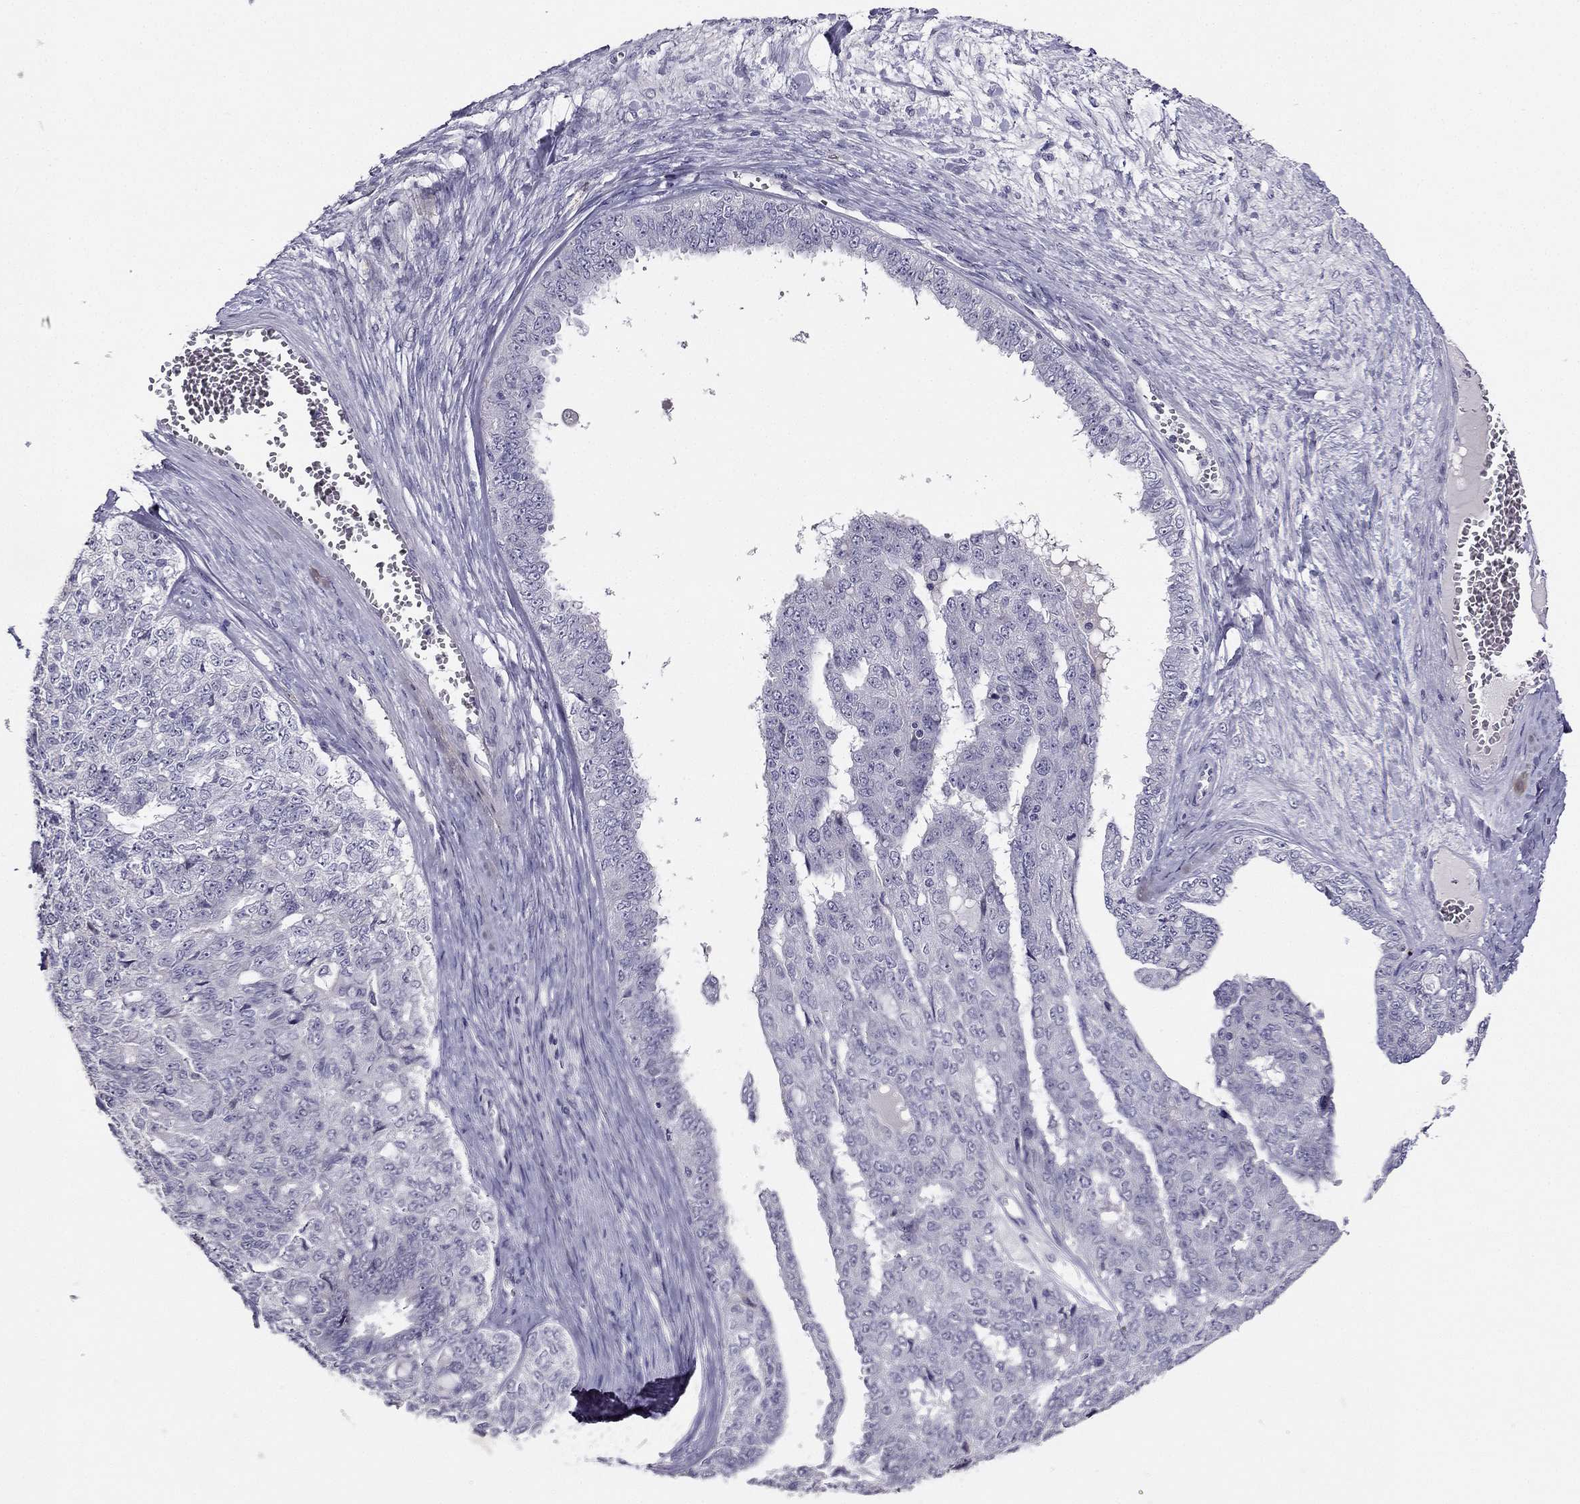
{"staining": {"intensity": "negative", "quantity": "none", "location": "none"}, "tissue": "ovarian cancer", "cell_type": "Tumor cells", "image_type": "cancer", "snomed": [{"axis": "morphology", "description": "Cystadenocarcinoma, serous, NOS"}, {"axis": "topography", "description": "Ovary"}], "caption": "DAB (3,3'-diaminobenzidine) immunohistochemical staining of human serous cystadenocarcinoma (ovarian) reveals no significant staining in tumor cells.", "gene": "CALB2", "patient": {"sex": "female", "age": 71}}